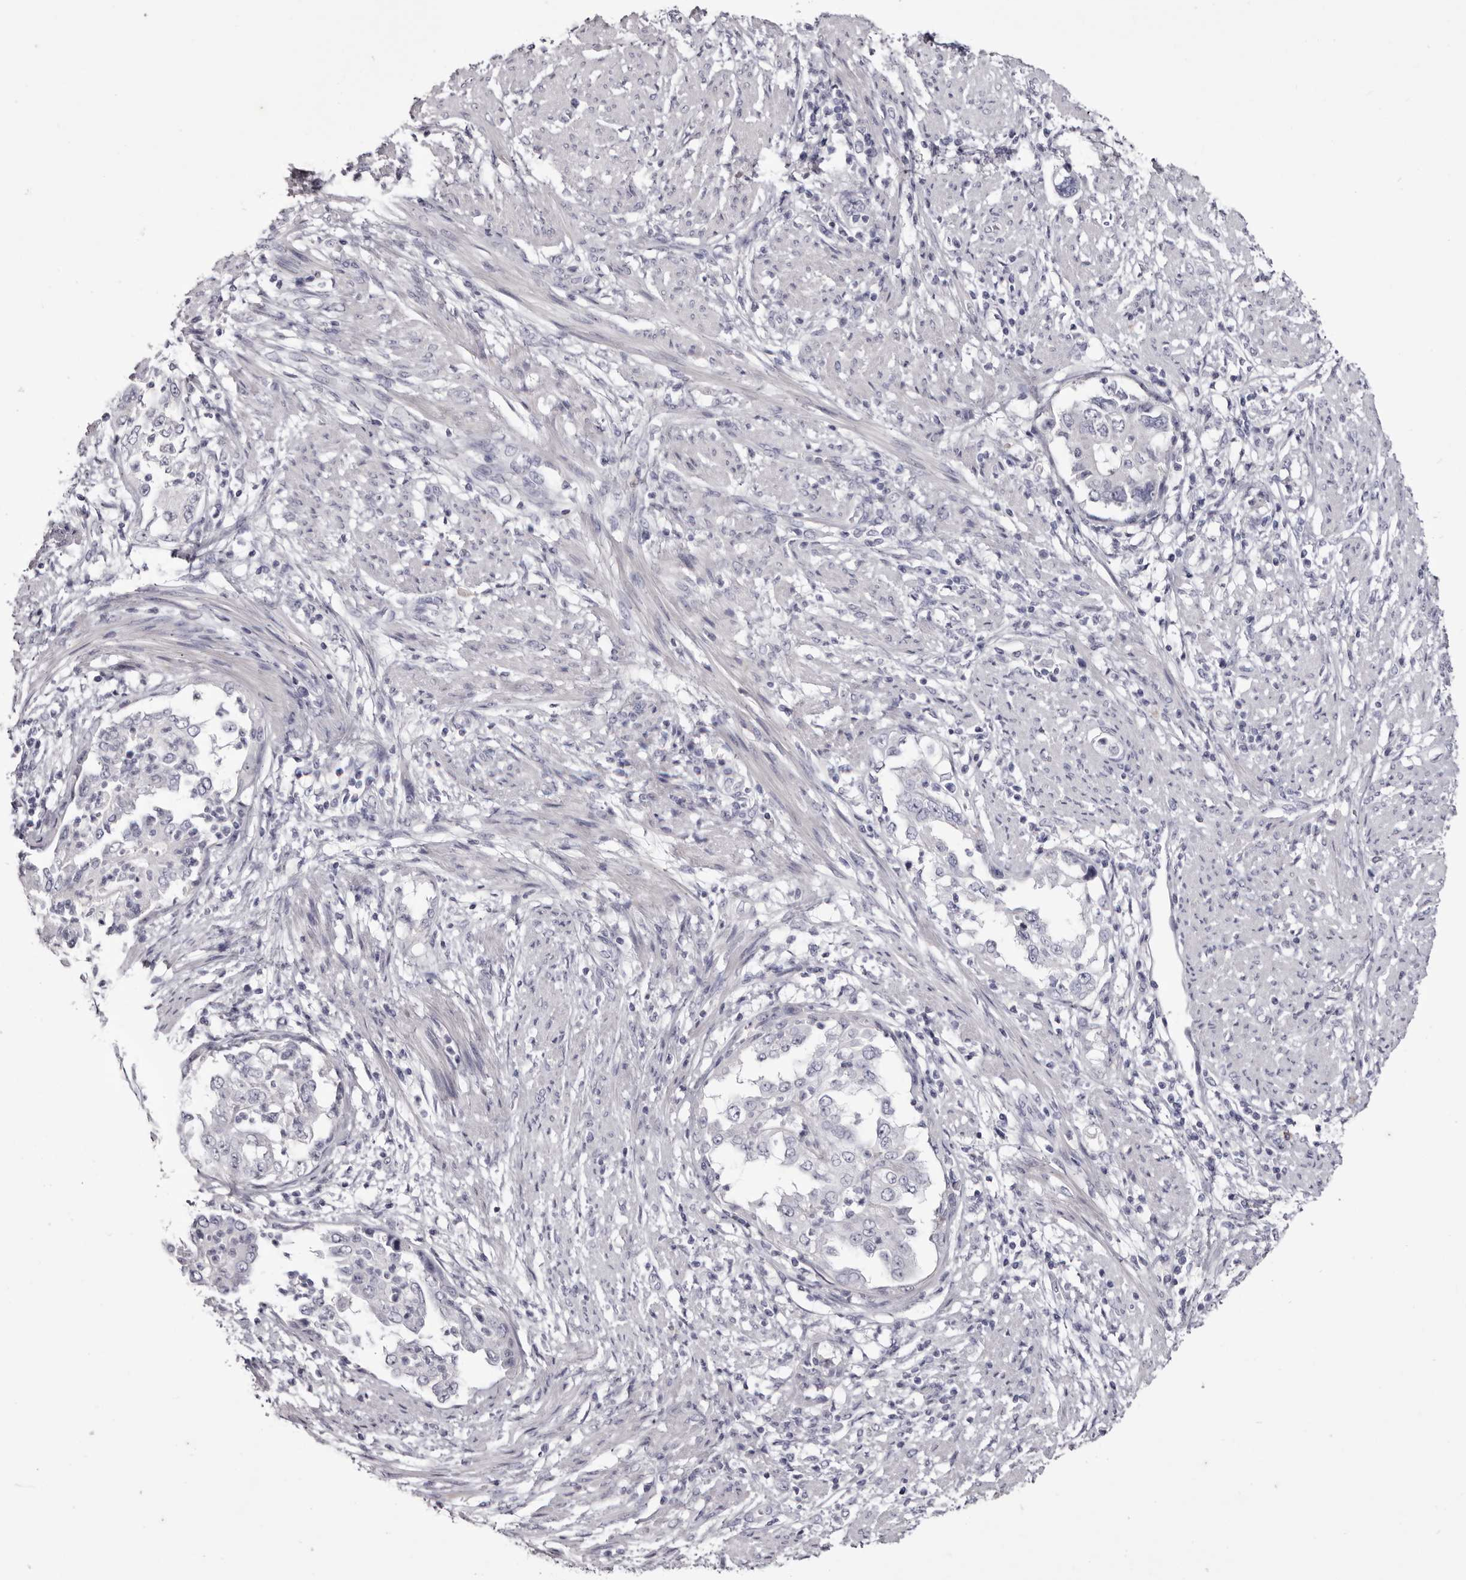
{"staining": {"intensity": "negative", "quantity": "none", "location": "none"}, "tissue": "endometrial cancer", "cell_type": "Tumor cells", "image_type": "cancer", "snomed": [{"axis": "morphology", "description": "Adenocarcinoma, NOS"}, {"axis": "topography", "description": "Endometrium"}], "caption": "Immunohistochemistry image of neoplastic tissue: adenocarcinoma (endometrial) stained with DAB (3,3'-diaminobenzidine) exhibits no significant protein staining in tumor cells.", "gene": "CA6", "patient": {"sex": "female", "age": 85}}